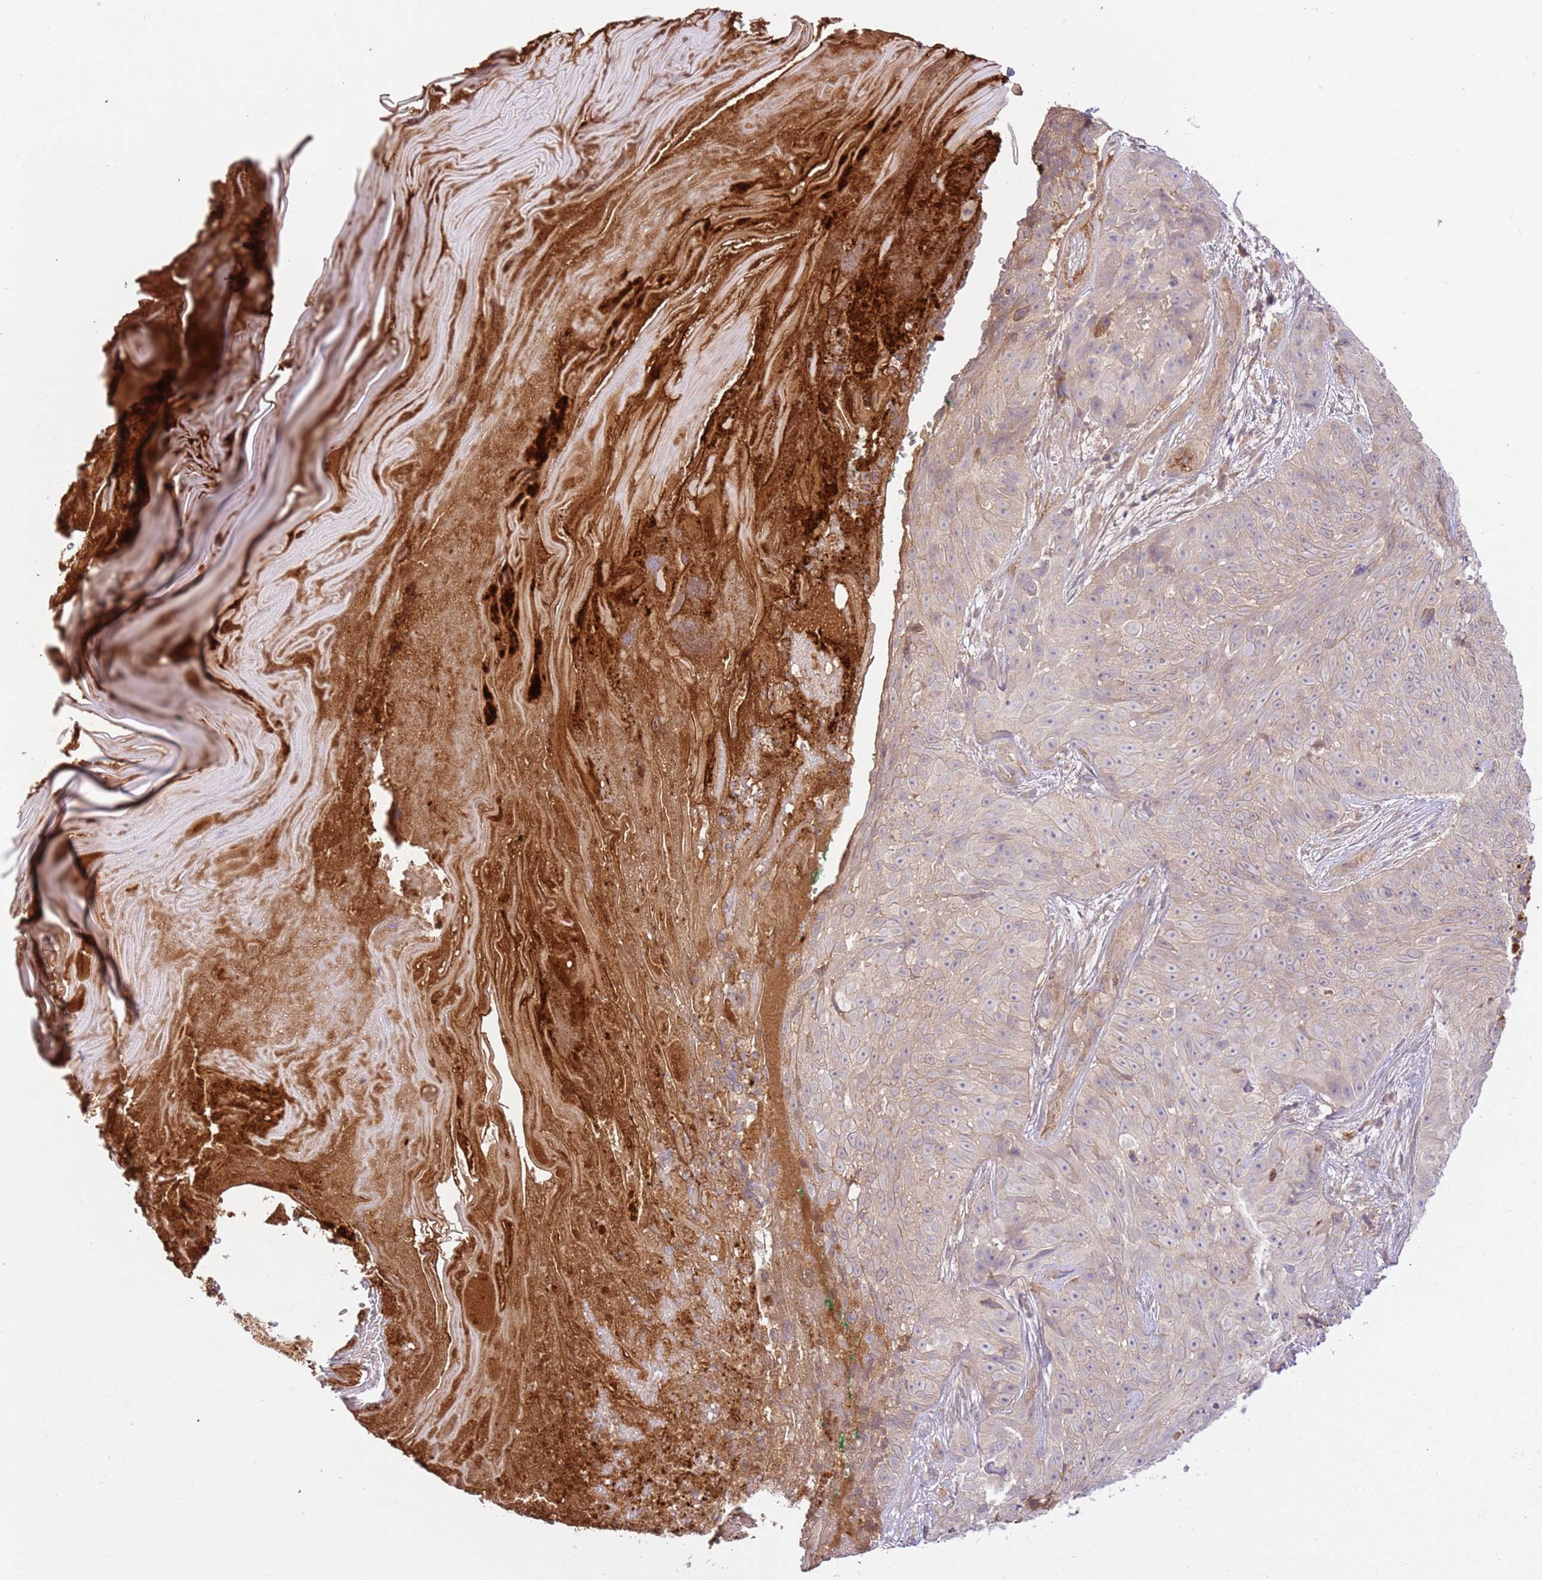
{"staining": {"intensity": "negative", "quantity": "none", "location": "none"}, "tissue": "skin cancer", "cell_type": "Tumor cells", "image_type": "cancer", "snomed": [{"axis": "morphology", "description": "Squamous cell carcinoma, NOS"}, {"axis": "topography", "description": "Skin"}], "caption": "The photomicrograph reveals no significant expression in tumor cells of skin cancer.", "gene": "C8G", "patient": {"sex": "female", "age": 87}}